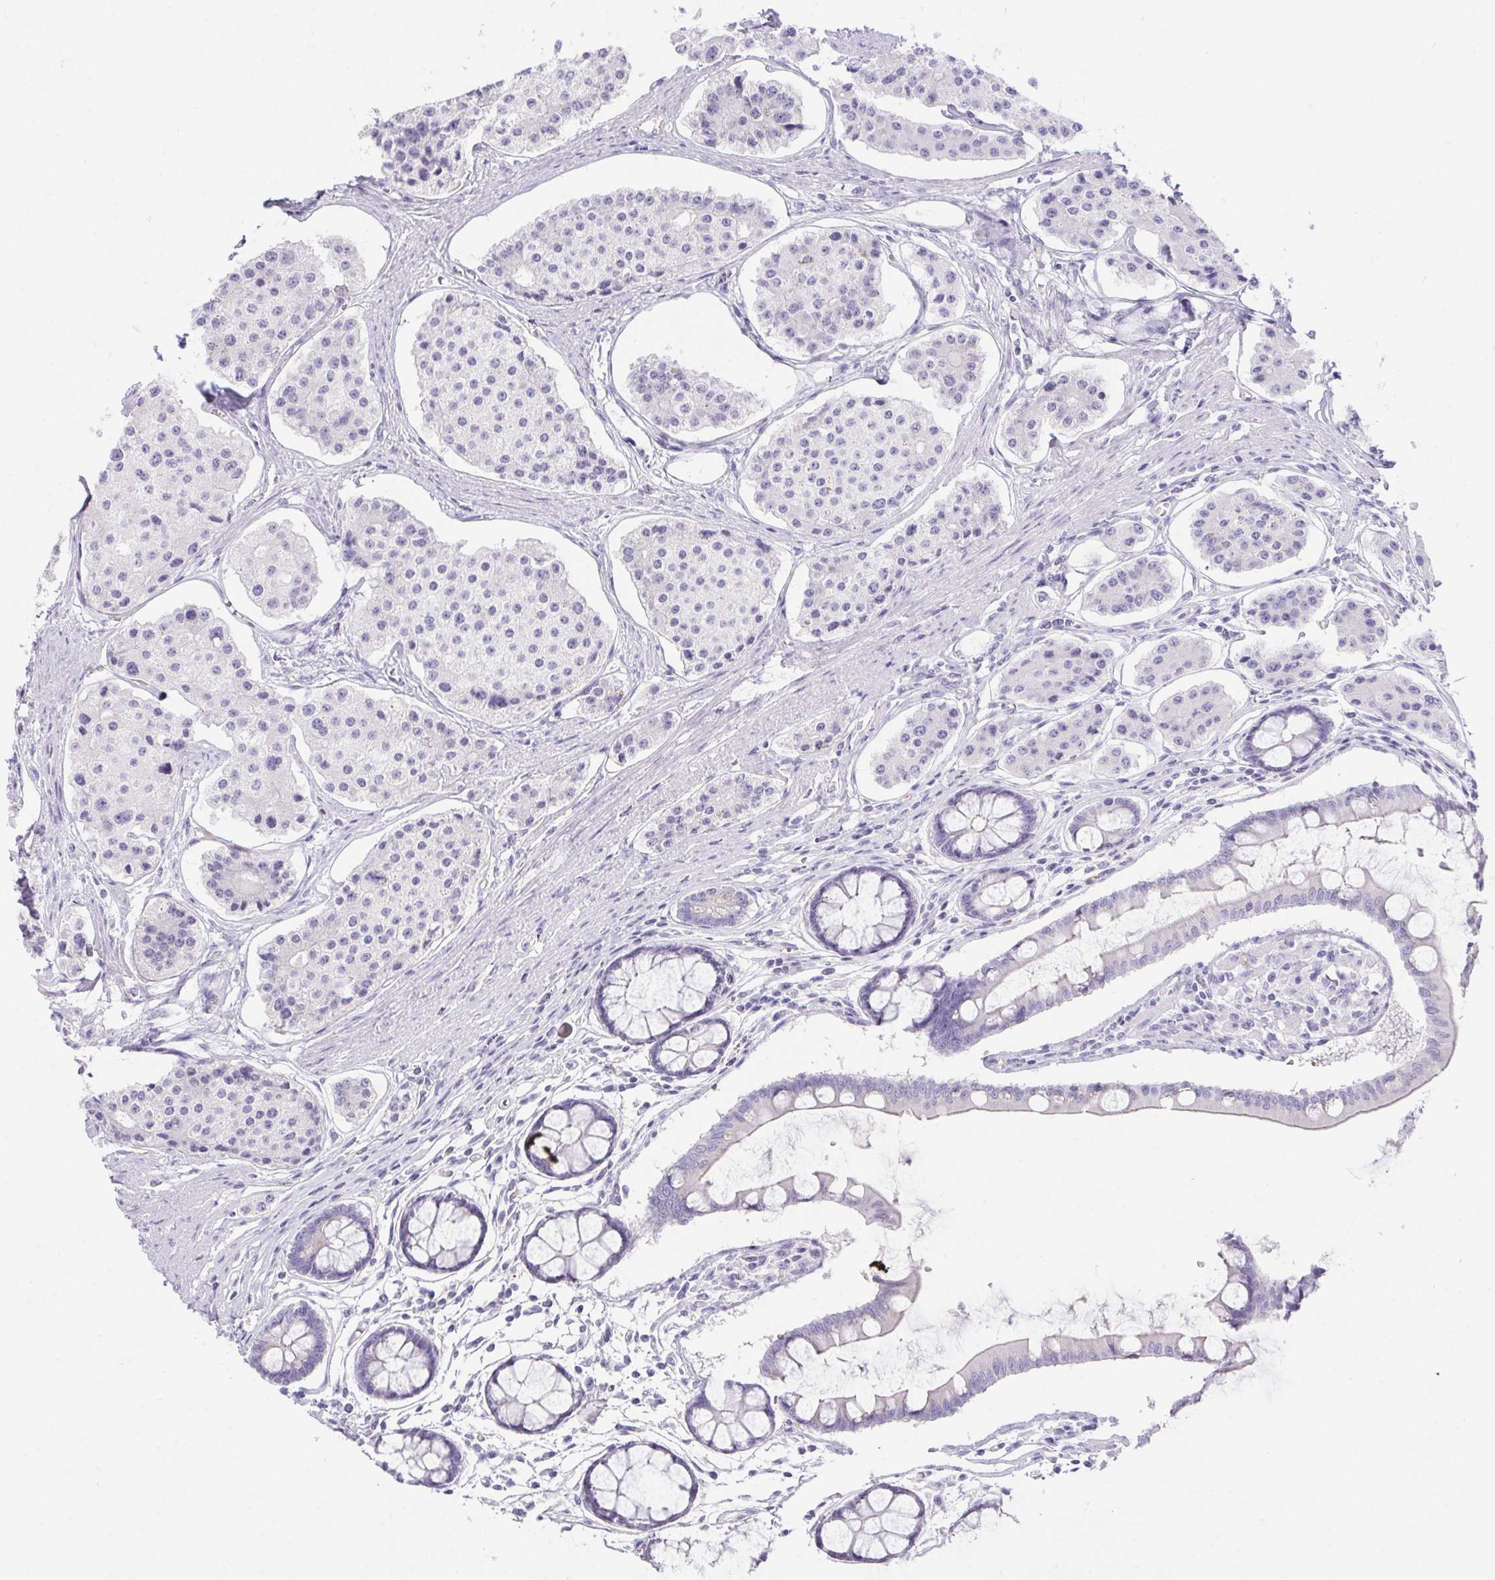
{"staining": {"intensity": "negative", "quantity": "none", "location": "none"}, "tissue": "carcinoid", "cell_type": "Tumor cells", "image_type": "cancer", "snomed": [{"axis": "morphology", "description": "Carcinoid, malignant, NOS"}, {"axis": "topography", "description": "Small intestine"}], "caption": "The photomicrograph exhibits no staining of tumor cells in carcinoid (malignant).", "gene": "ERP27", "patient": {"sex": "female", "age": 65}}